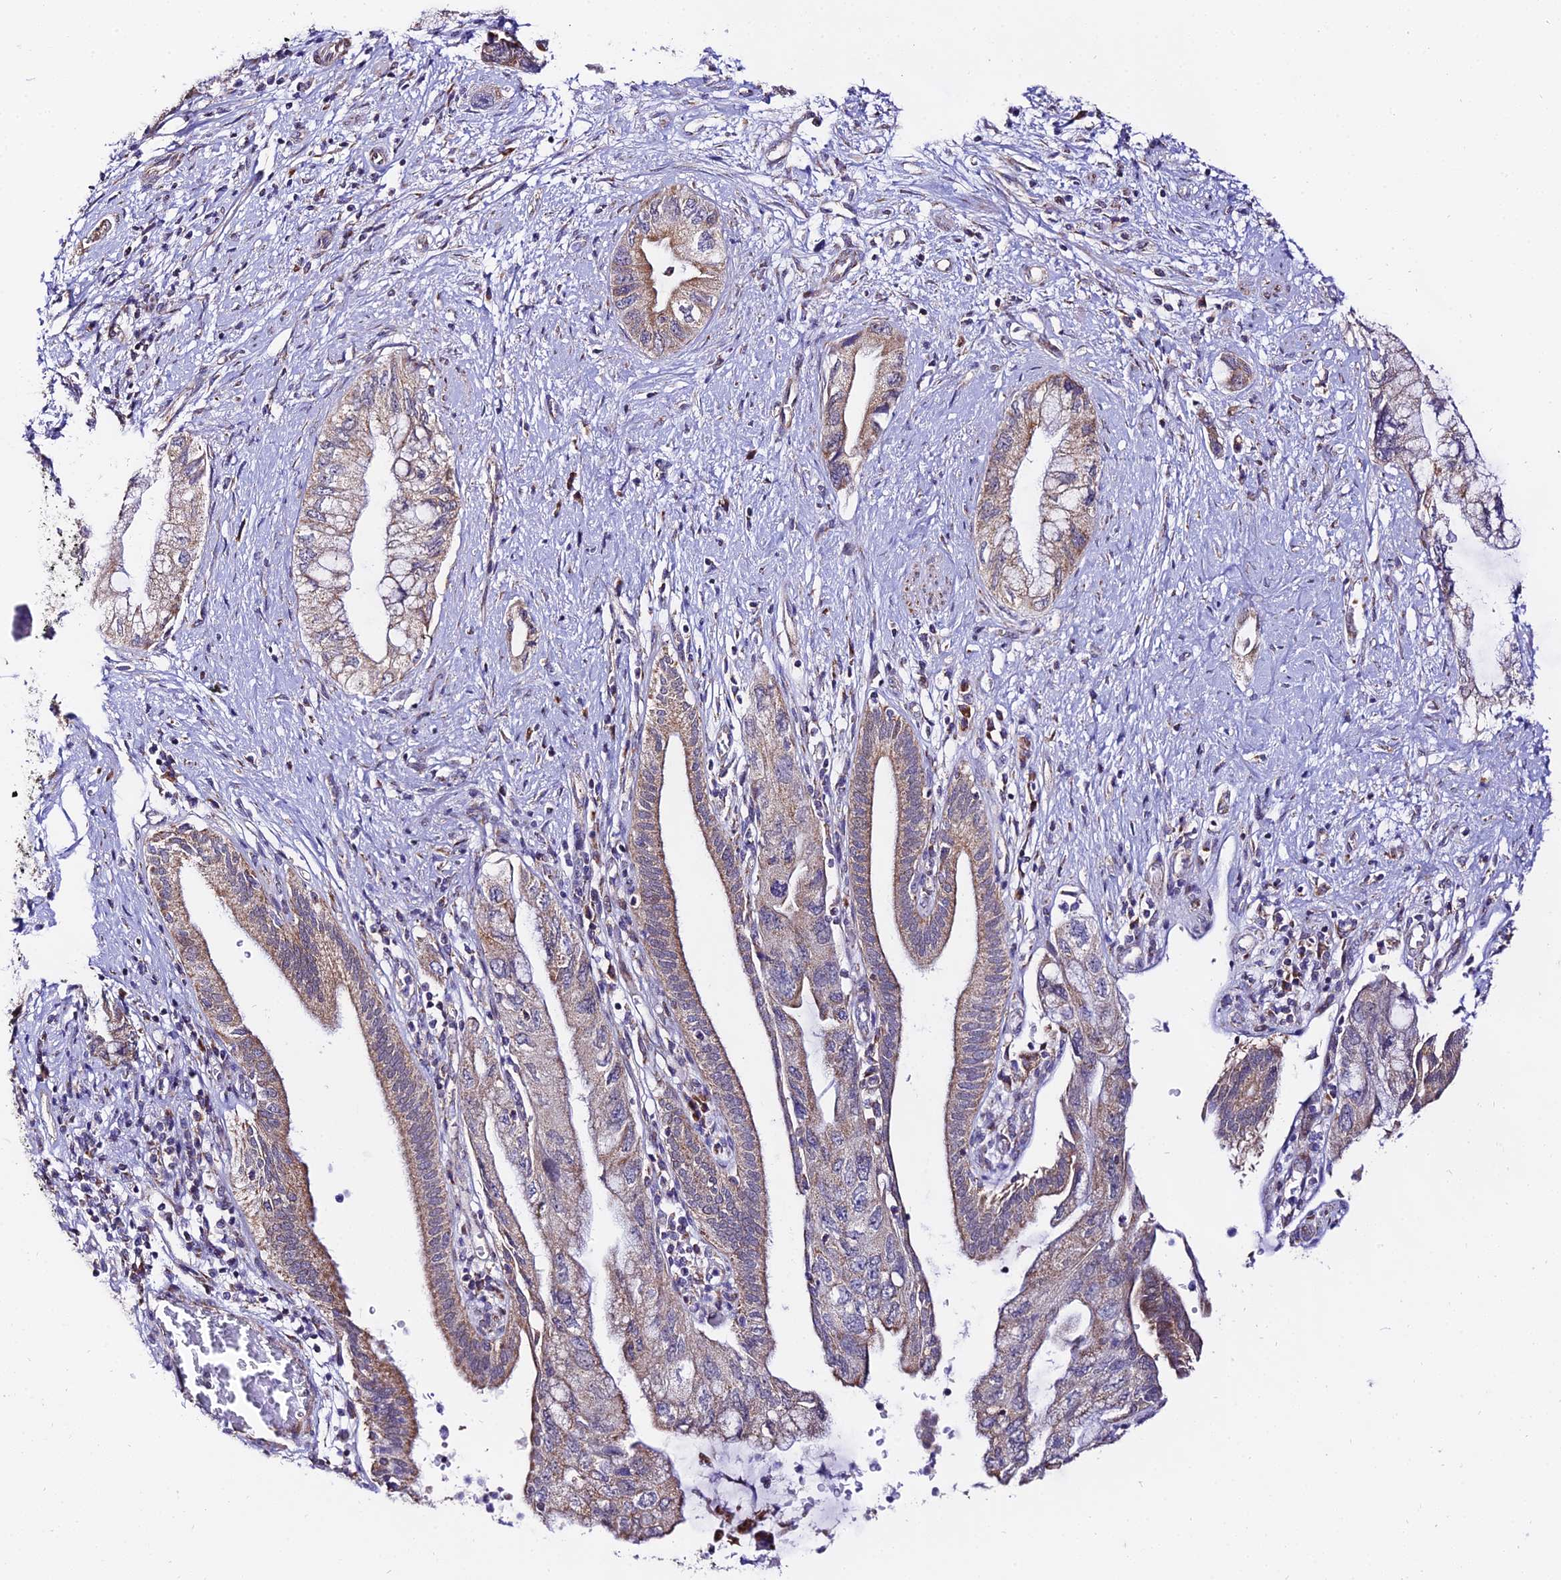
{"staining": {"intensity": "weak", "quantity": ">75%", "location": "cytoplasmic/membranous"}, "tissue": "pancreatic cancer", "cell_type": "Tumor cells", "image_type": "cancer", "snomed": [{"axis": "morphology", "description": "Adenocarcinoma, NOS"}, {"axis": "topography", "description": "Pancreas"}], "caption": "Brown immunohistochemical staining in adenocarcinoma (pancreatic) displays weak cytoplasmic/membranous staining in about >75% of tumor cells. The protein is stained brown, and the nuclei are stained in blue (DAB (3,3'-diaminobenzidine) IHC with brightfield microscopy, high magnification).", "gene": "ATP5PB", "patient": {"sex": "female", "age": 73}}